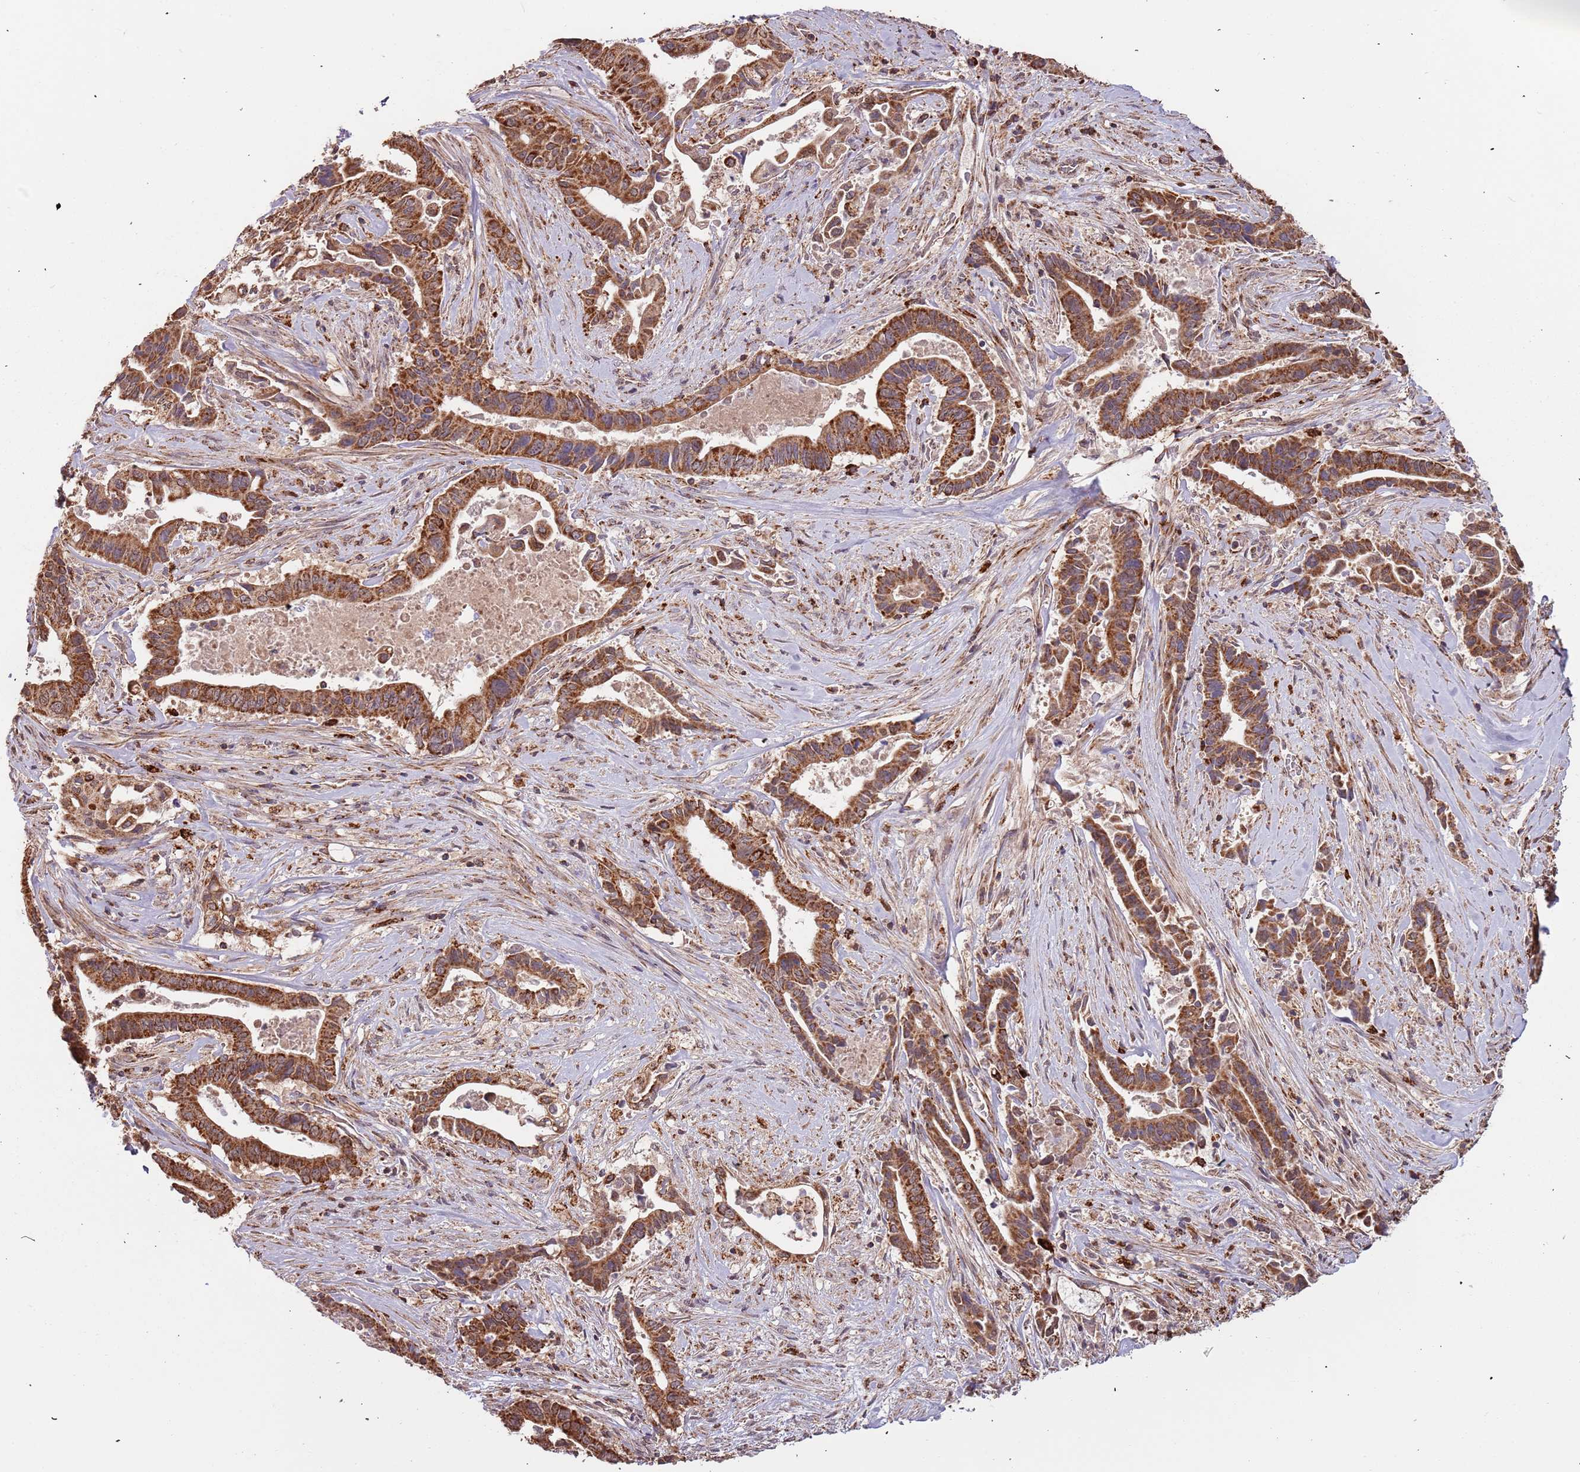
{"staining": {"intensity": "strong", "quantity": ">75%", "location": "cytoplasmic/membranous"}, "tissue": "pancreatic cancer", "cell_type": "Tumor cells", "image_type": "cancer", "snomed": [{"axis": "morphology", "description": "Adenocarcinoma, NOS"}, {"axis": "topography", "description": "Pancreas"}], "caption": "Immunohistochemistry (IHC) photomicrograph of adenocarcinoma (pancreatic) stained for a protein (brown), which demonstrates high levels of strong cytoplasmic/membranous positivity in about >75% of tumor cells.", "gene": "IL17RD", "patient": {"sex": "female", "age": 77}}